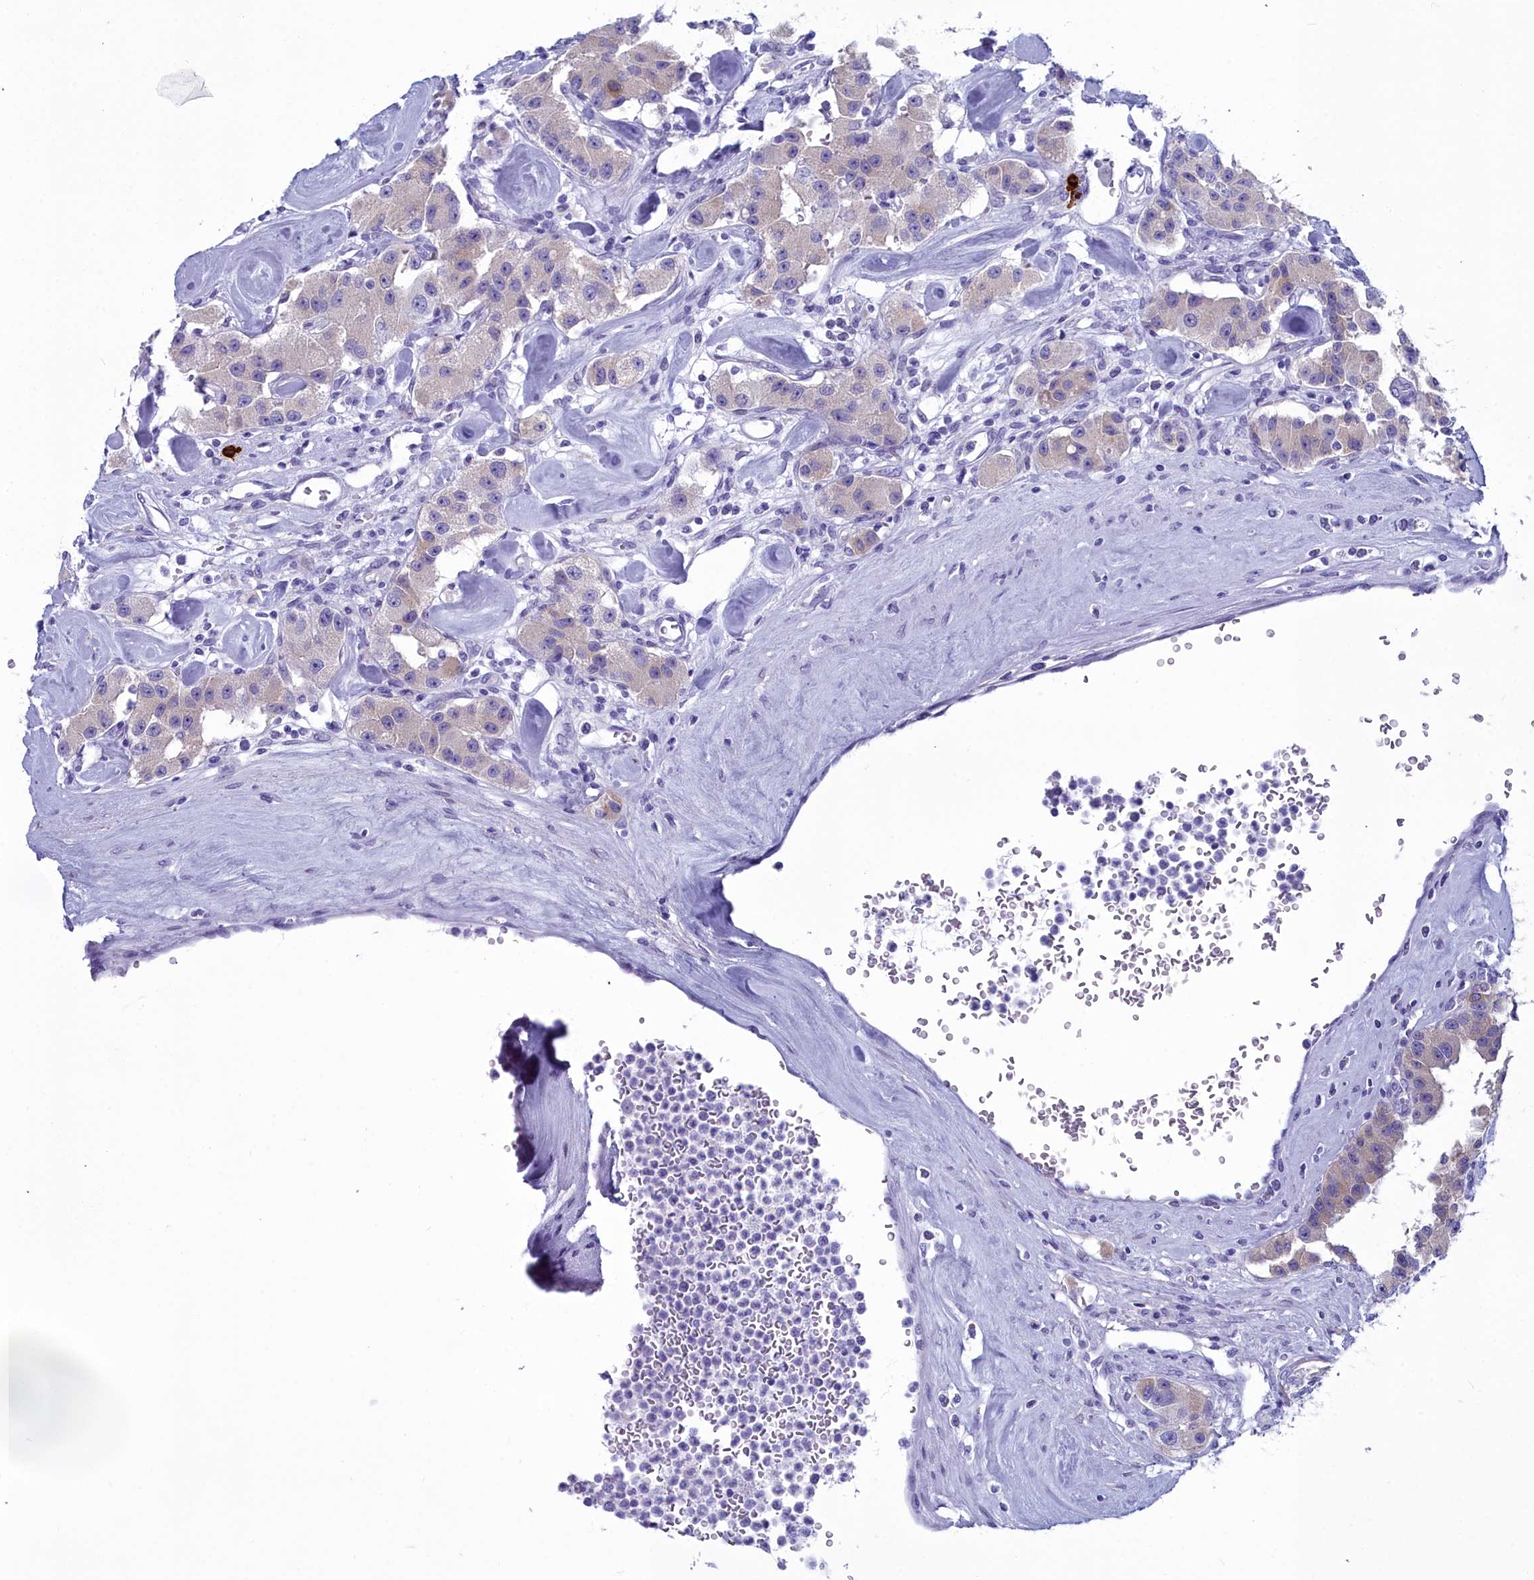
{"staining": {"intensity": "negative", "quantity": "none", "location": "none"}, "tissue": "carcinoid", "cell_type": "Tumor cells", "image_type": "cancer", "snomed": [{"axis": "morphology", "description": "Carcinoid, malignant, NOS"}, {"axis": "topography", "description": "Pancreas"}], "caption": "Carcinoid (malignant) stained for a protein using immunohistochemistry (IHC) exhibits no expression tumor cells.", "gene": "MAP6", "patient": {"sex": "male", "age": 41}}